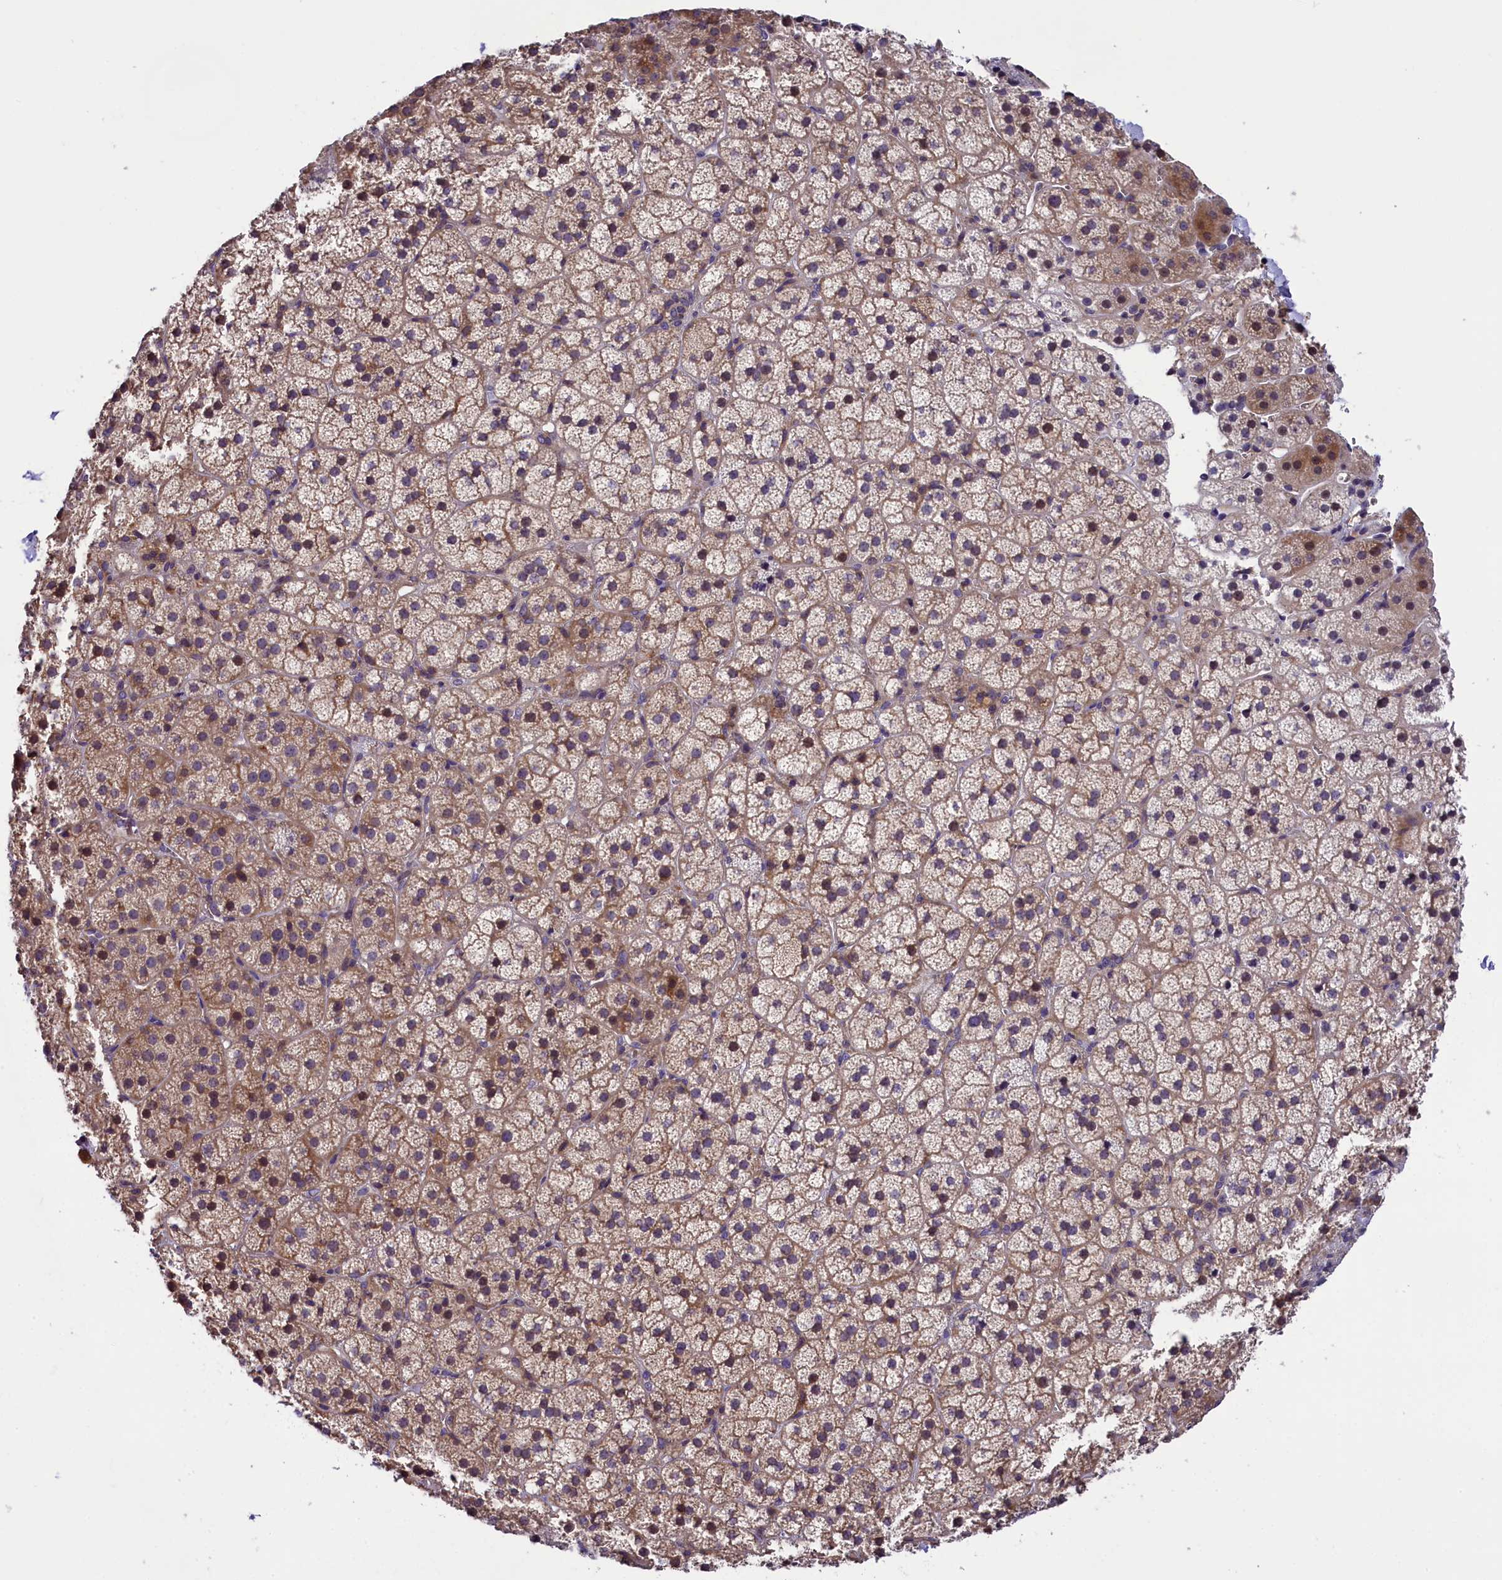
{"staining": {"intensity": "weak", "quantity": ">75%", "location": "cytoplasmic/membranous"}, "tissue": "adrenal gland", "cell_type": "Glandular cells", "image_type": "normal", "snomed": [{"axis": "morphology", "description": "Normal tissue, NOS"}, {"axis": "topography", "description": "Adrenal gland"}], "caption": "Weak cytoplasmic/membranous expression is present in about >75% of glandular cells in normal adrenal gland. The staining was performed using DAB, with brown indicating positive protein expression. Nuclei are stained blue with hematoxylin.", "gene": "ABCC10", "patient": {"sex": "female", "age": 44}}